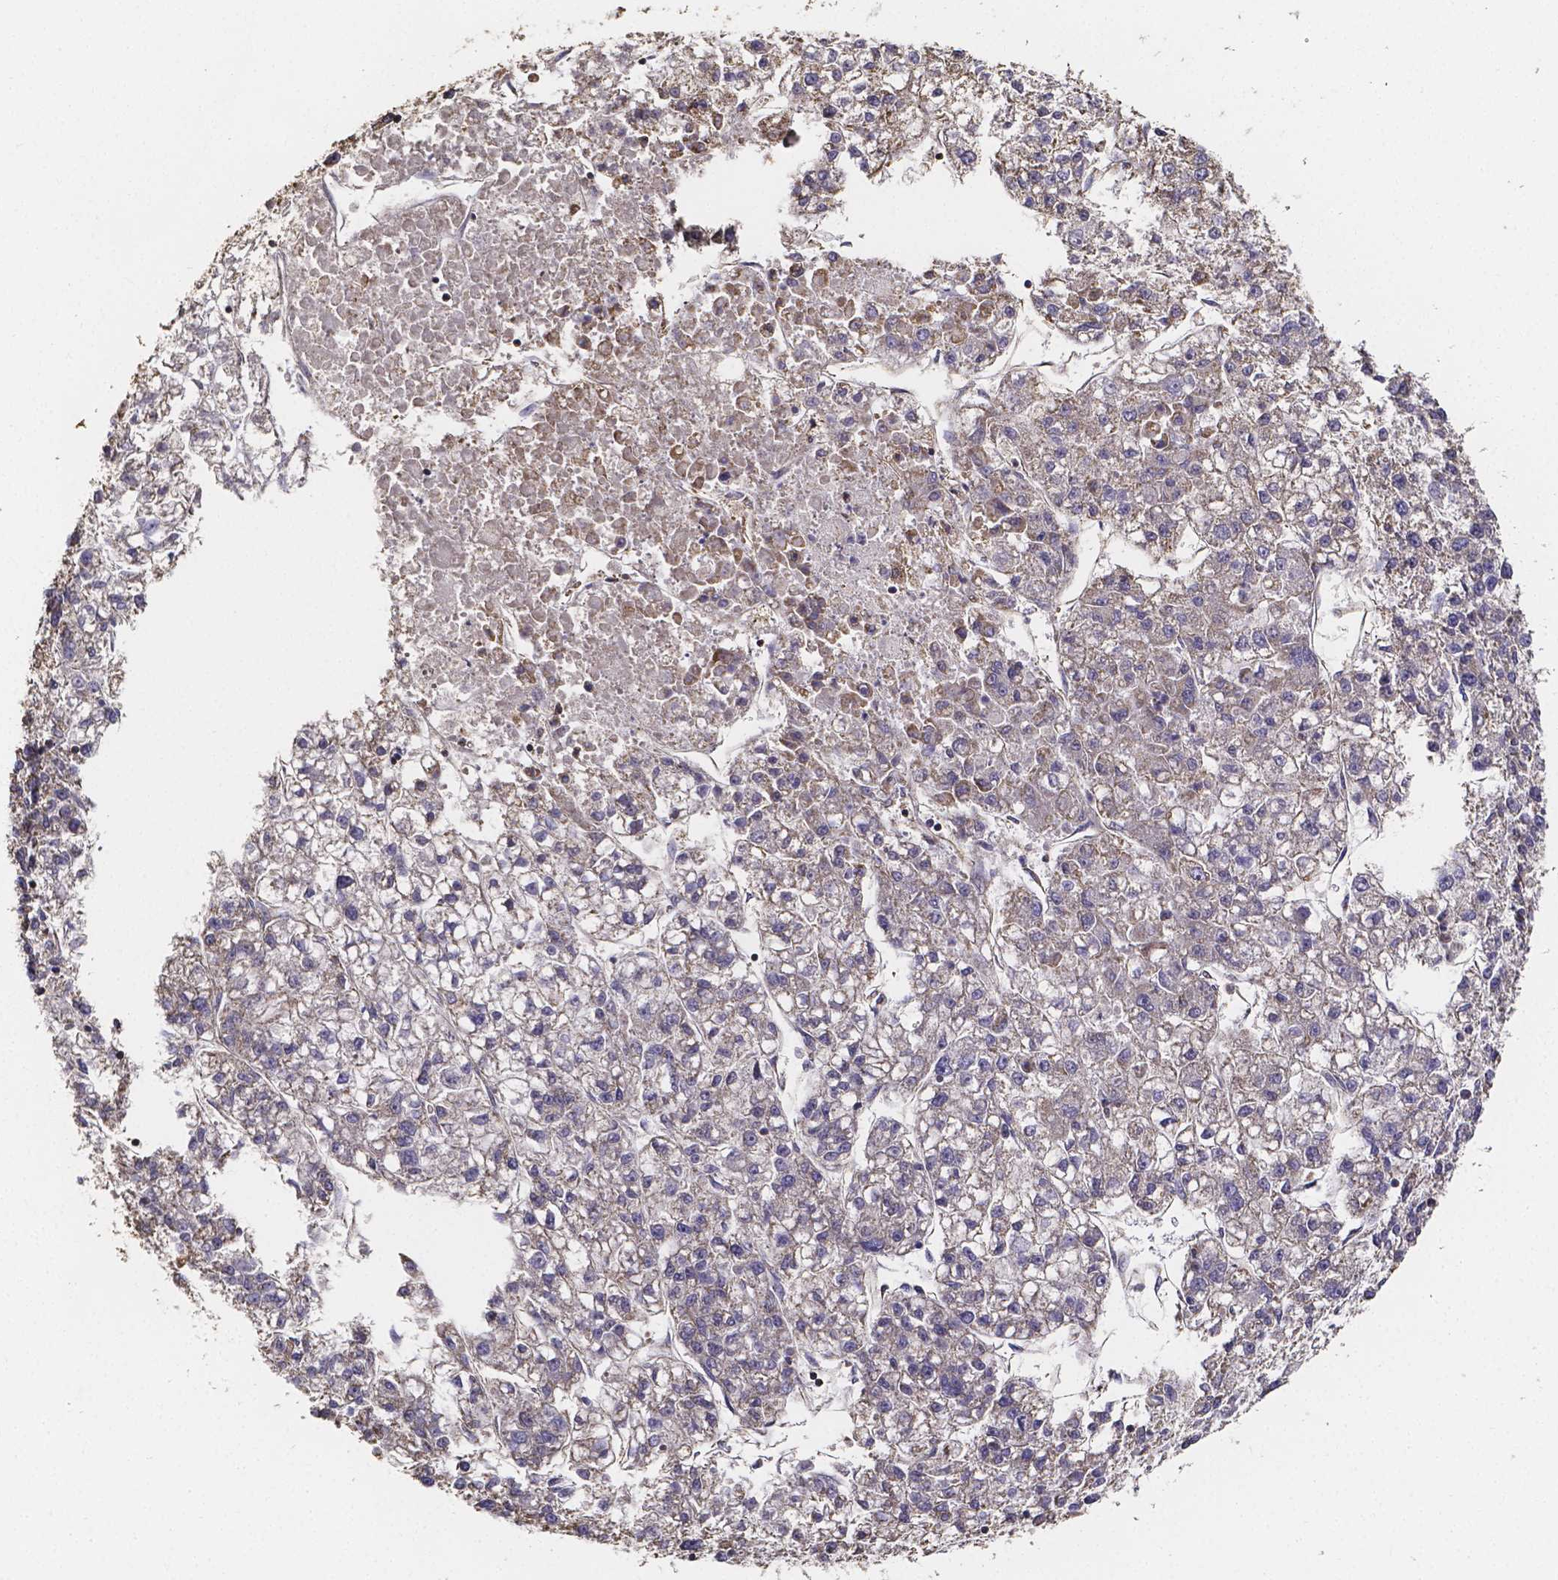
{"staining": {"intensity": "weak", "quantity": "<25%", "location": "cytoplasmic/membranous"}, "tissue": "liver cancer", "cell_type": "Tumor cells", "image_type": "cancer", "snomed": [{"axis": "morphology", "description": "Carcinoma, Hepatocellular, NOS"}, {"axis": "topography", "description": "Liver"}], "caption": "A high-resolution image shows immunohistochemistry staining of hepatocellular carcinoma (liver), which shows no significant staining in tumor cells.", "gene": "SLC35D2", "patient": {"sex": "male", "age": 56}}